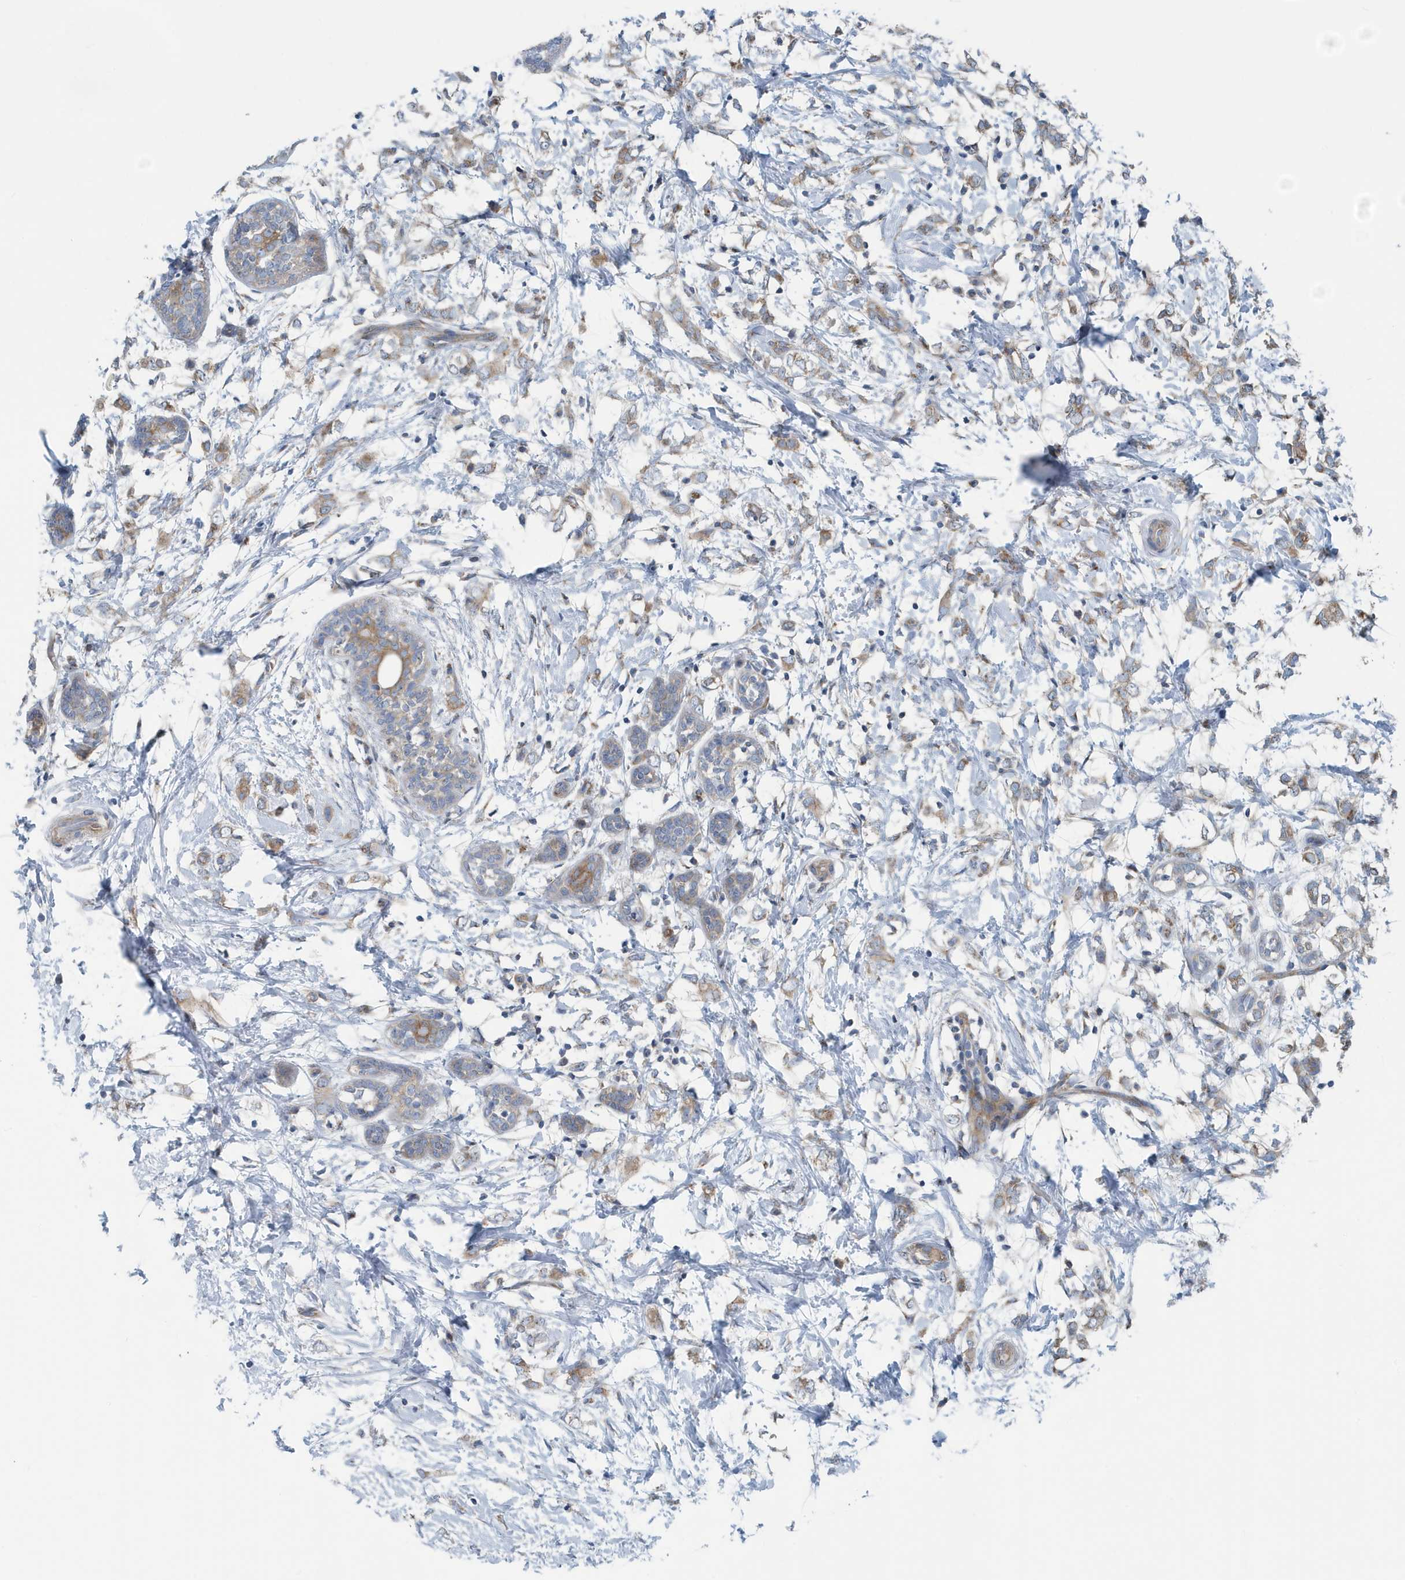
{"staining": {"intensity": "weak", "quantity": "25%-75%", "location": "cytoplasmic/membranous"}, "tissue": "breast cancer", "cell_type": "Tumor cells", "image_type": "cancer", "snomed": [{"axis": "morphology", "description": "Normal tissue, NOS"}, {"axis": "morphology", "description": "Lobular carcinoma"}, {"axis": "topography", "description": "Breast"}], "caption": "Protein staining of breast cancer (lobular carcinoma) tissue exhibits weak cytoplasmic/membranous staining in approximately 25%-75% of tumor cells.", "gene": "PPM1M", "patient": {"sex": "female", "age": 47}}